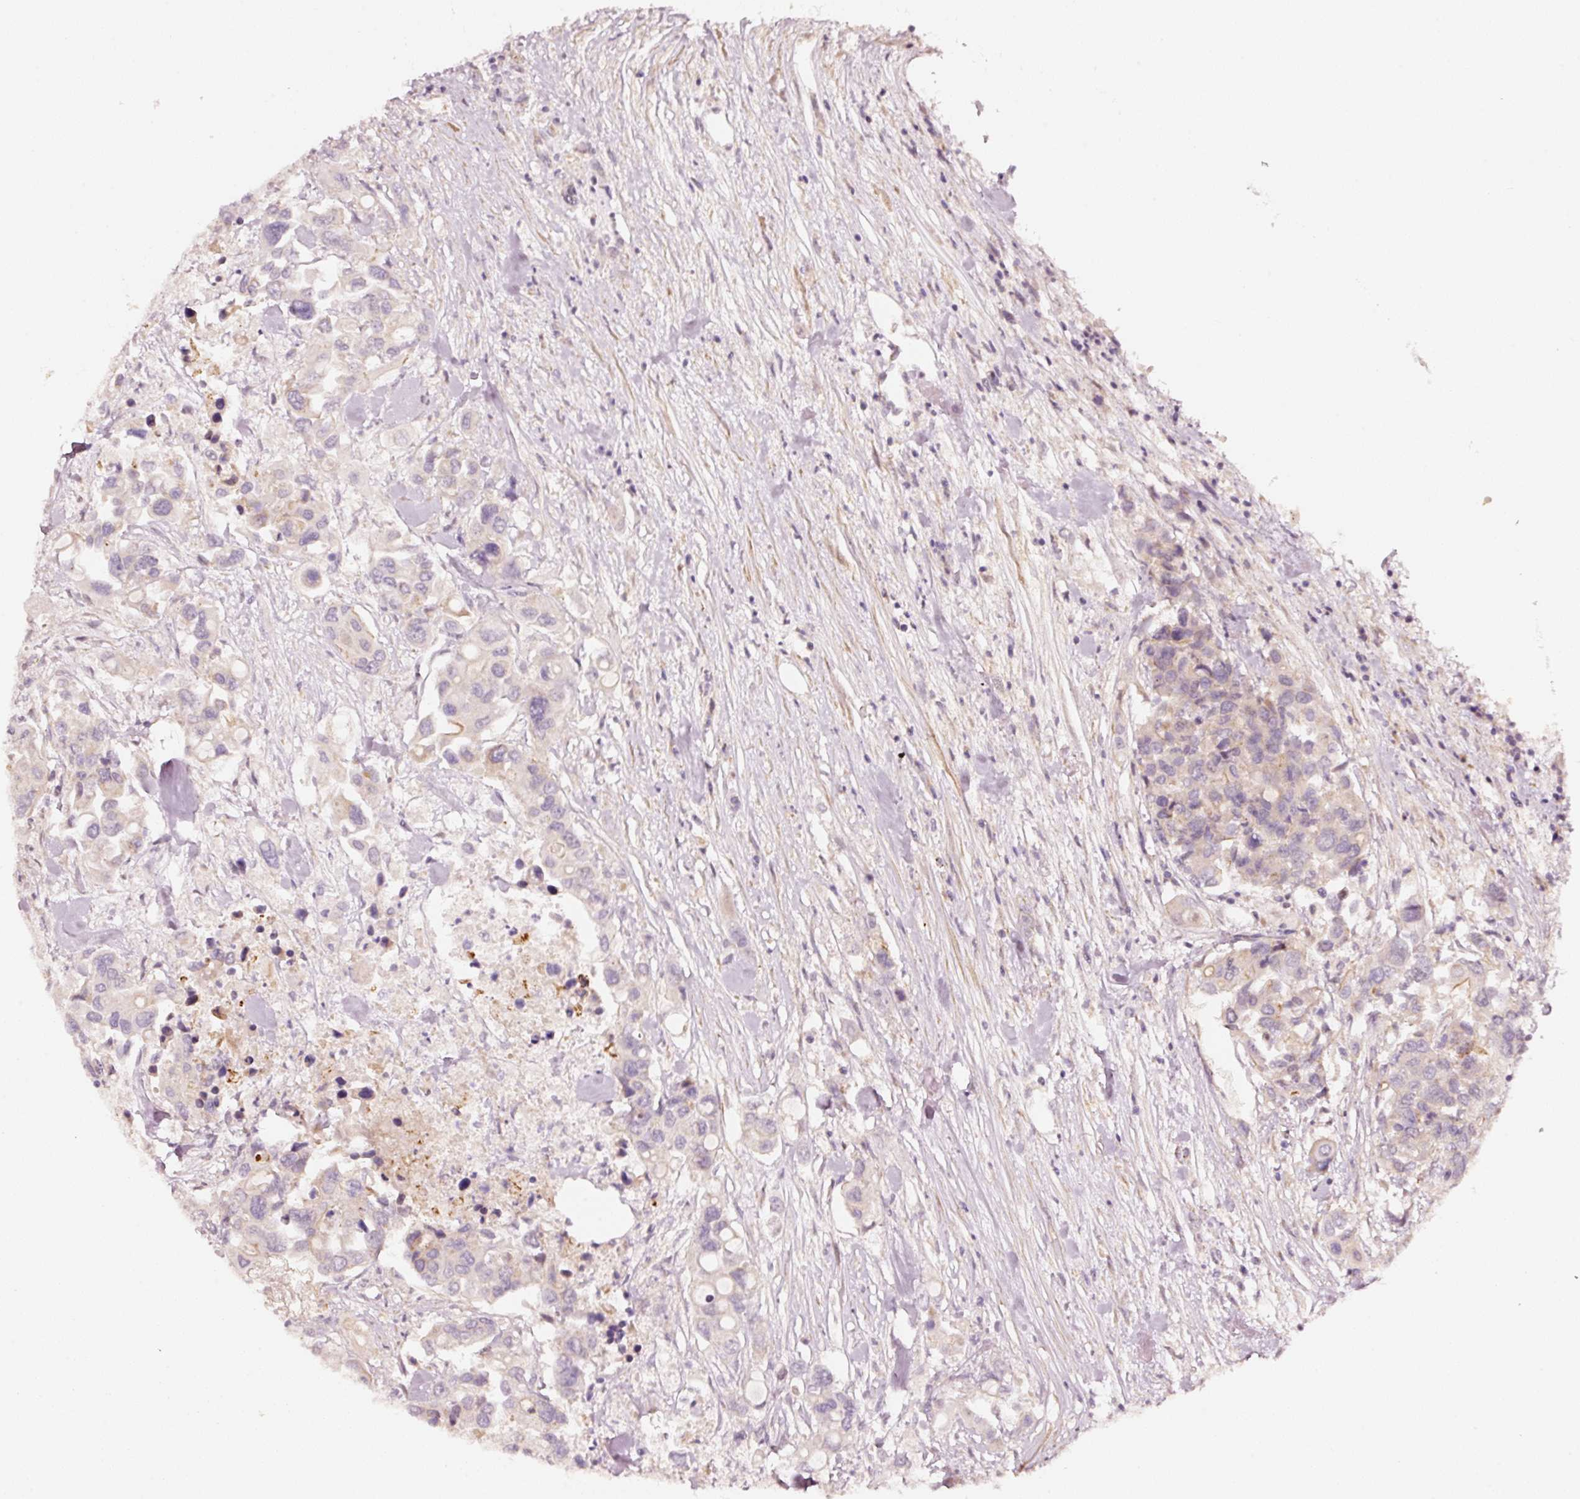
{"staining": {"intensity": "negative", "quantity": "none", "location": "none"}, "tissue": "colorectal cancer", "cell_type": "Tumor cells", "image_type": "cancer", "snomed": [{"axis": "morphology", "description": "Adenocarcinoma, NOS"}, {"axis": "topography", "description": "Colon"}], "caption": "Immunohistochemical staining of human adenocarcinoma (colorectal) displays no significant expression in tumor cells.", "gene": "ARHGAP22", "patient": {"sex": "male", "age": 77}}